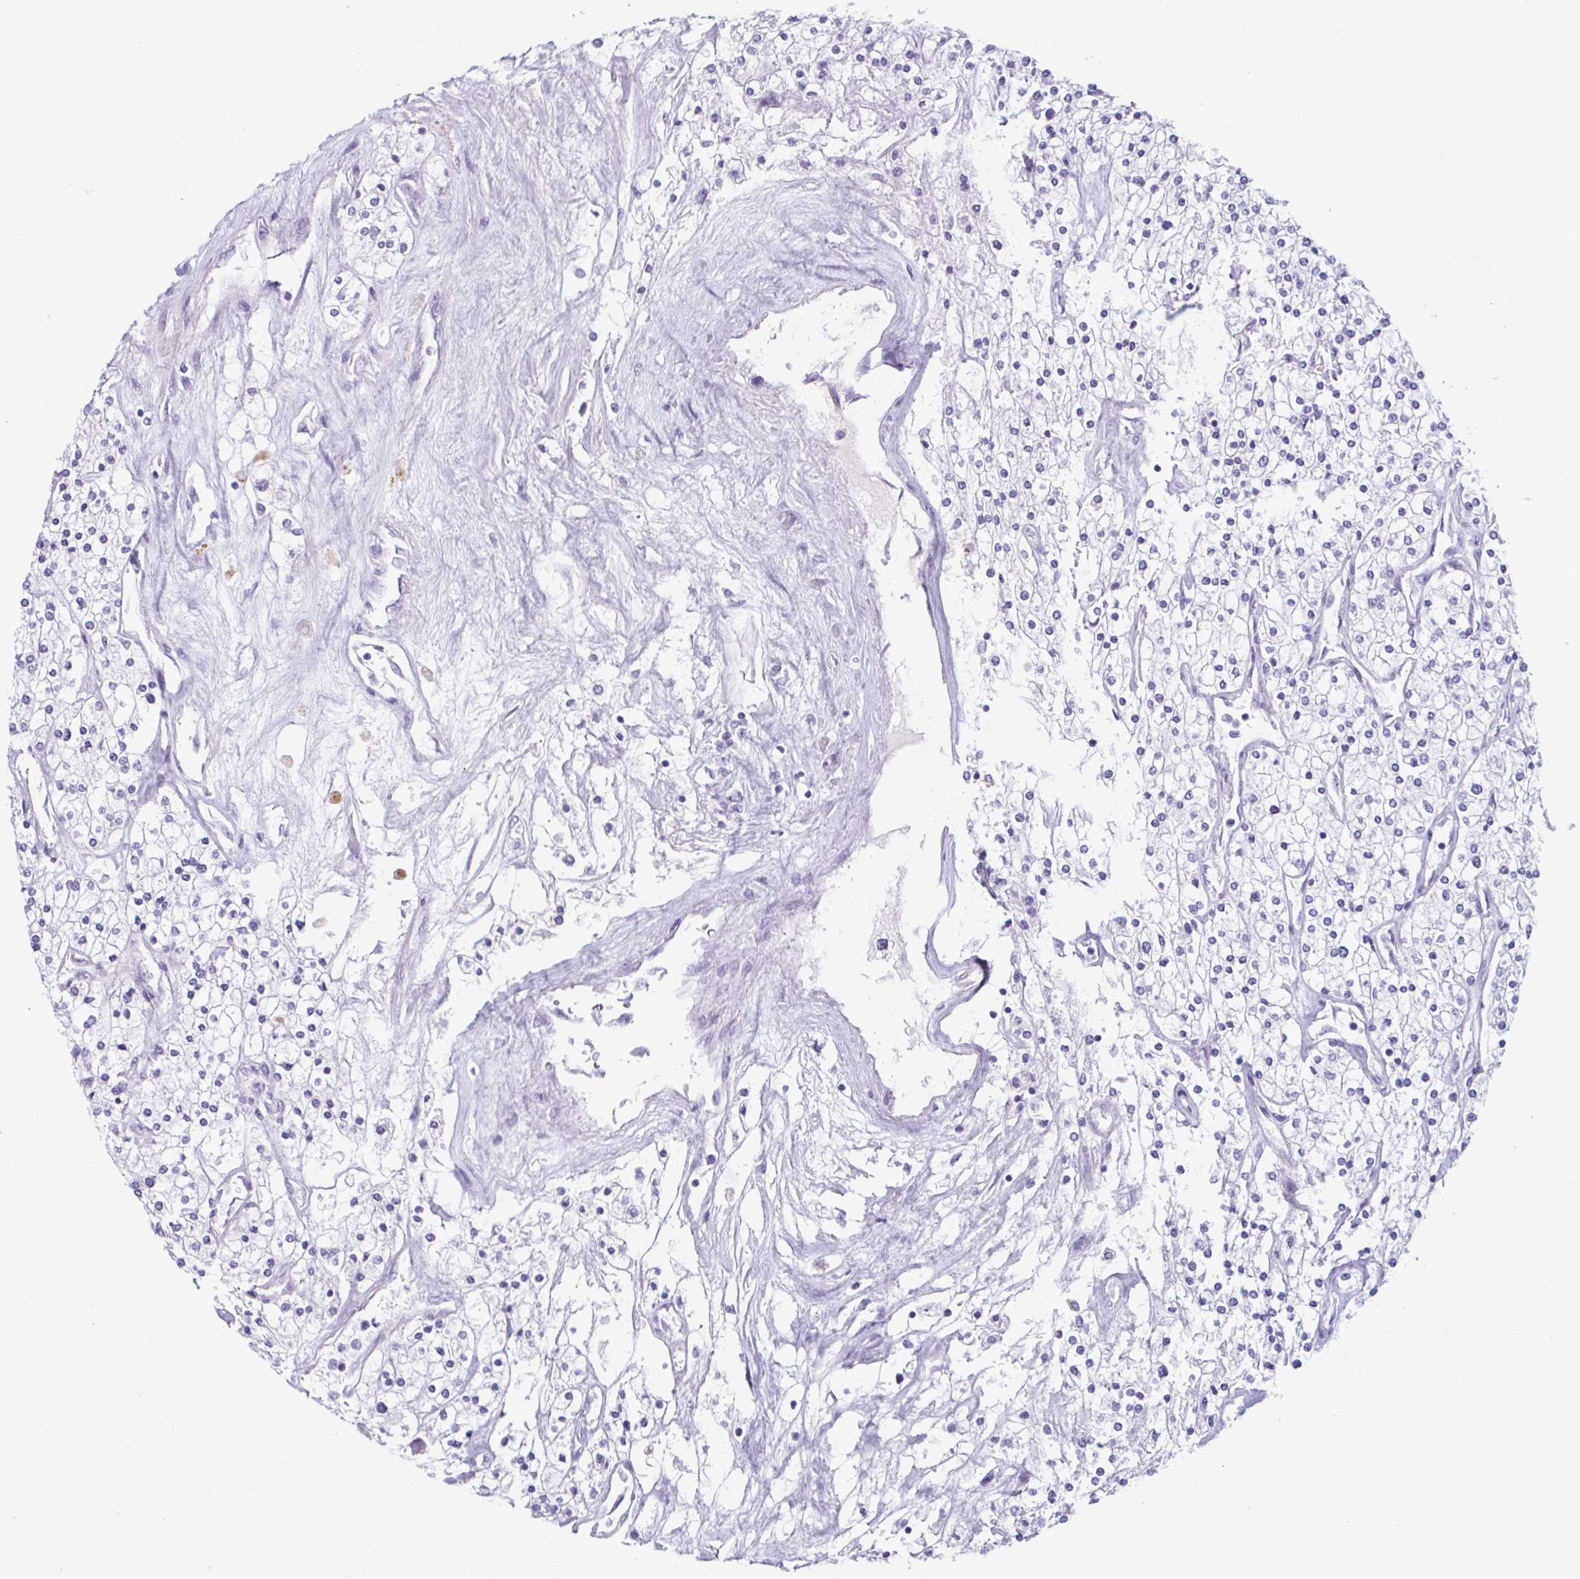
{"staining": {"intensity": "negative", "quantity": "none", "location": "none"}, "tissue": "renal cancer", "cell_type": "Tumor cells", "image_type": "cancer", "snomed": [{"axis": "morphology", "description": "Adenocarcinoma, NOS"}, {"axis": "topography", "description": "Kidney"}], "caption": "IHC of human adenocarcinoma (renal) demonstrates no expression in tumor cells.", "gene": "C12orf71", "patient": {"sex": "male", "age": 80}}